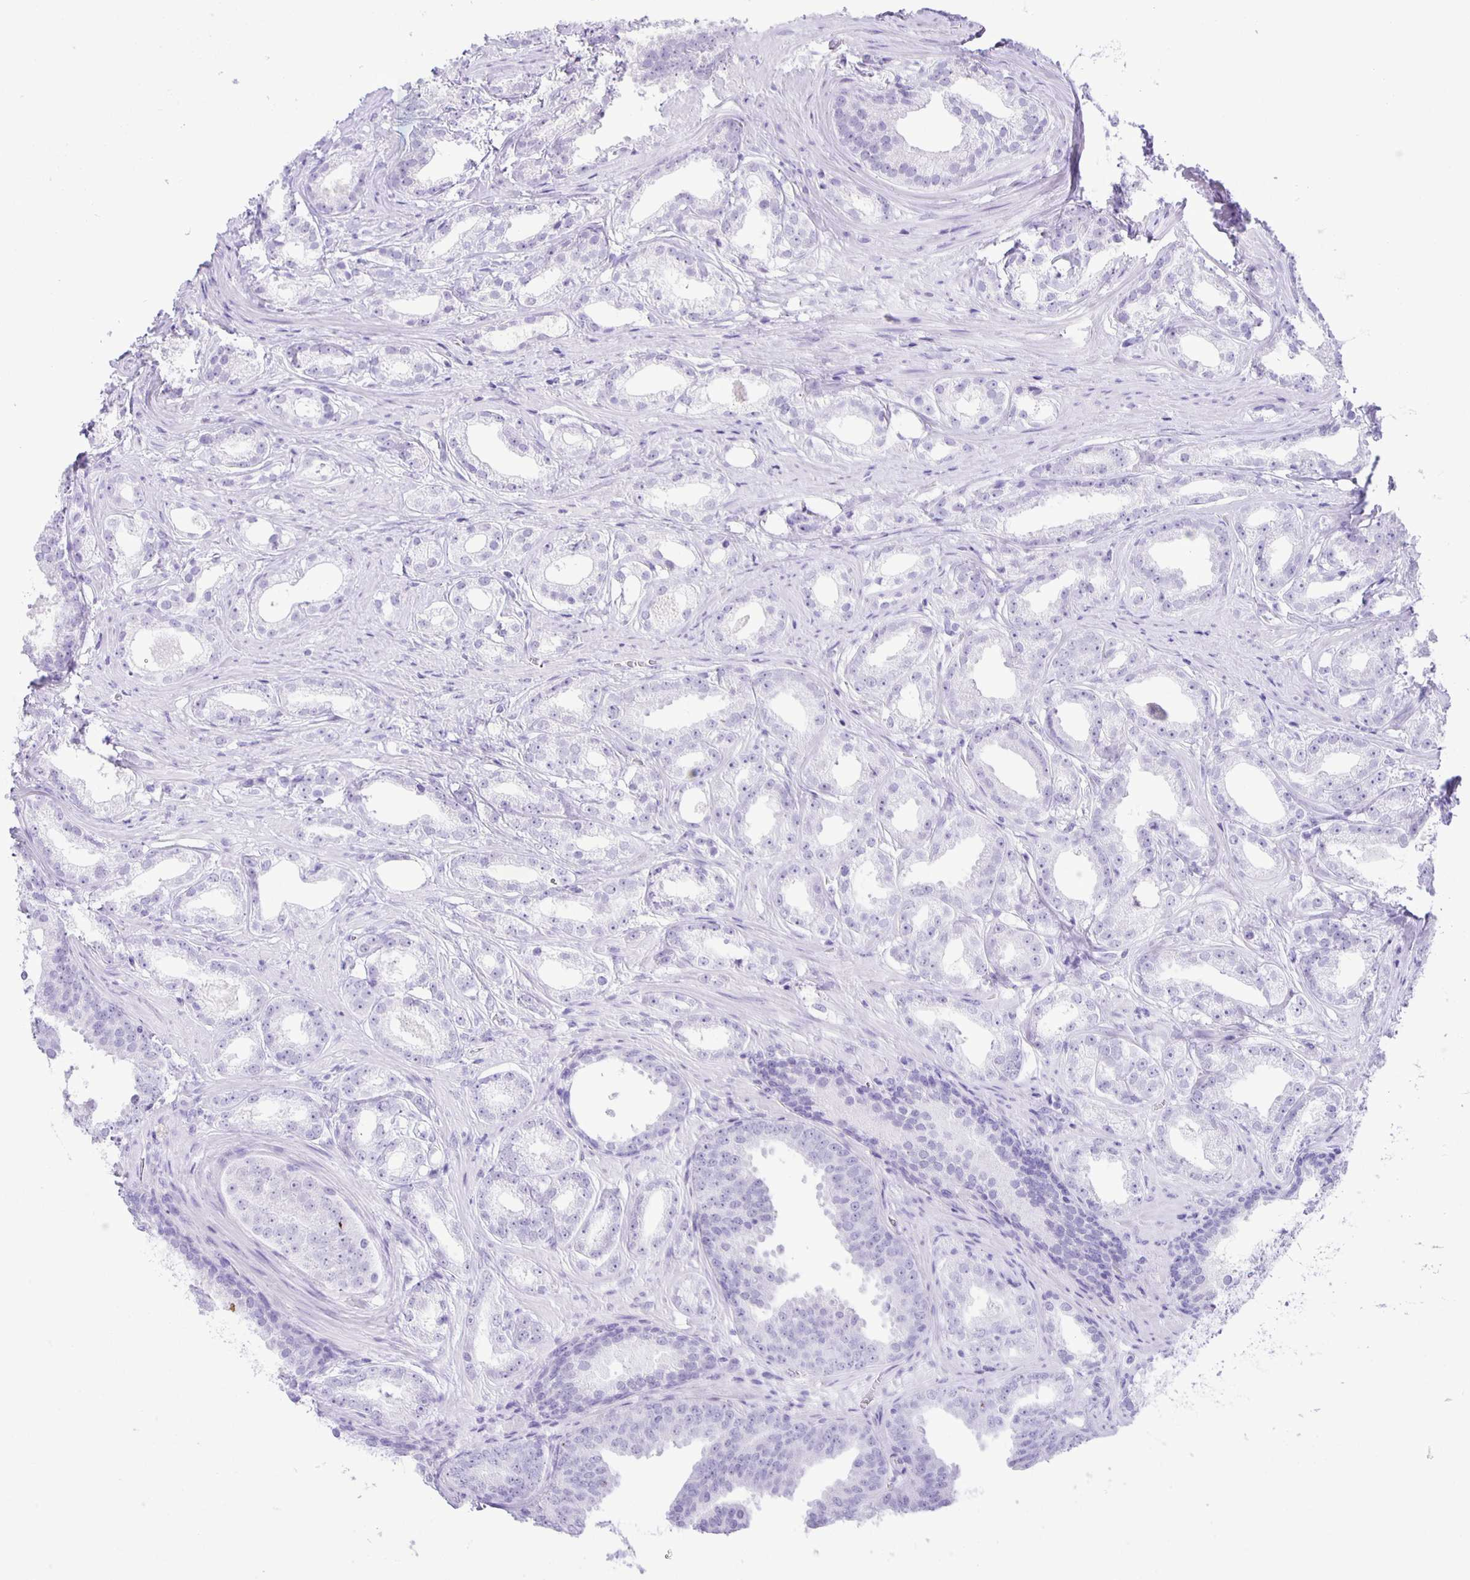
{"staining": {"intensity": "negative", "quantity": "none", "location": "none"}, "tissue": "prostate cancer", "cell_type": "Tumor cells", "image_type": "cancer", "snomed": [{"axis": "morphology", "description": "Adenocarcinoma, Low grade"}, {"axis": "topography", "description": "Prostate"}], "caption": "IHC micrograph of human prostate cancer (adenocarcinoma (low-grade)) stained for a protein (brown), which exhibits no positivity in tumor cells.", "gene": "EZHIP", "patient": {"sex": "male", "age": 65}}